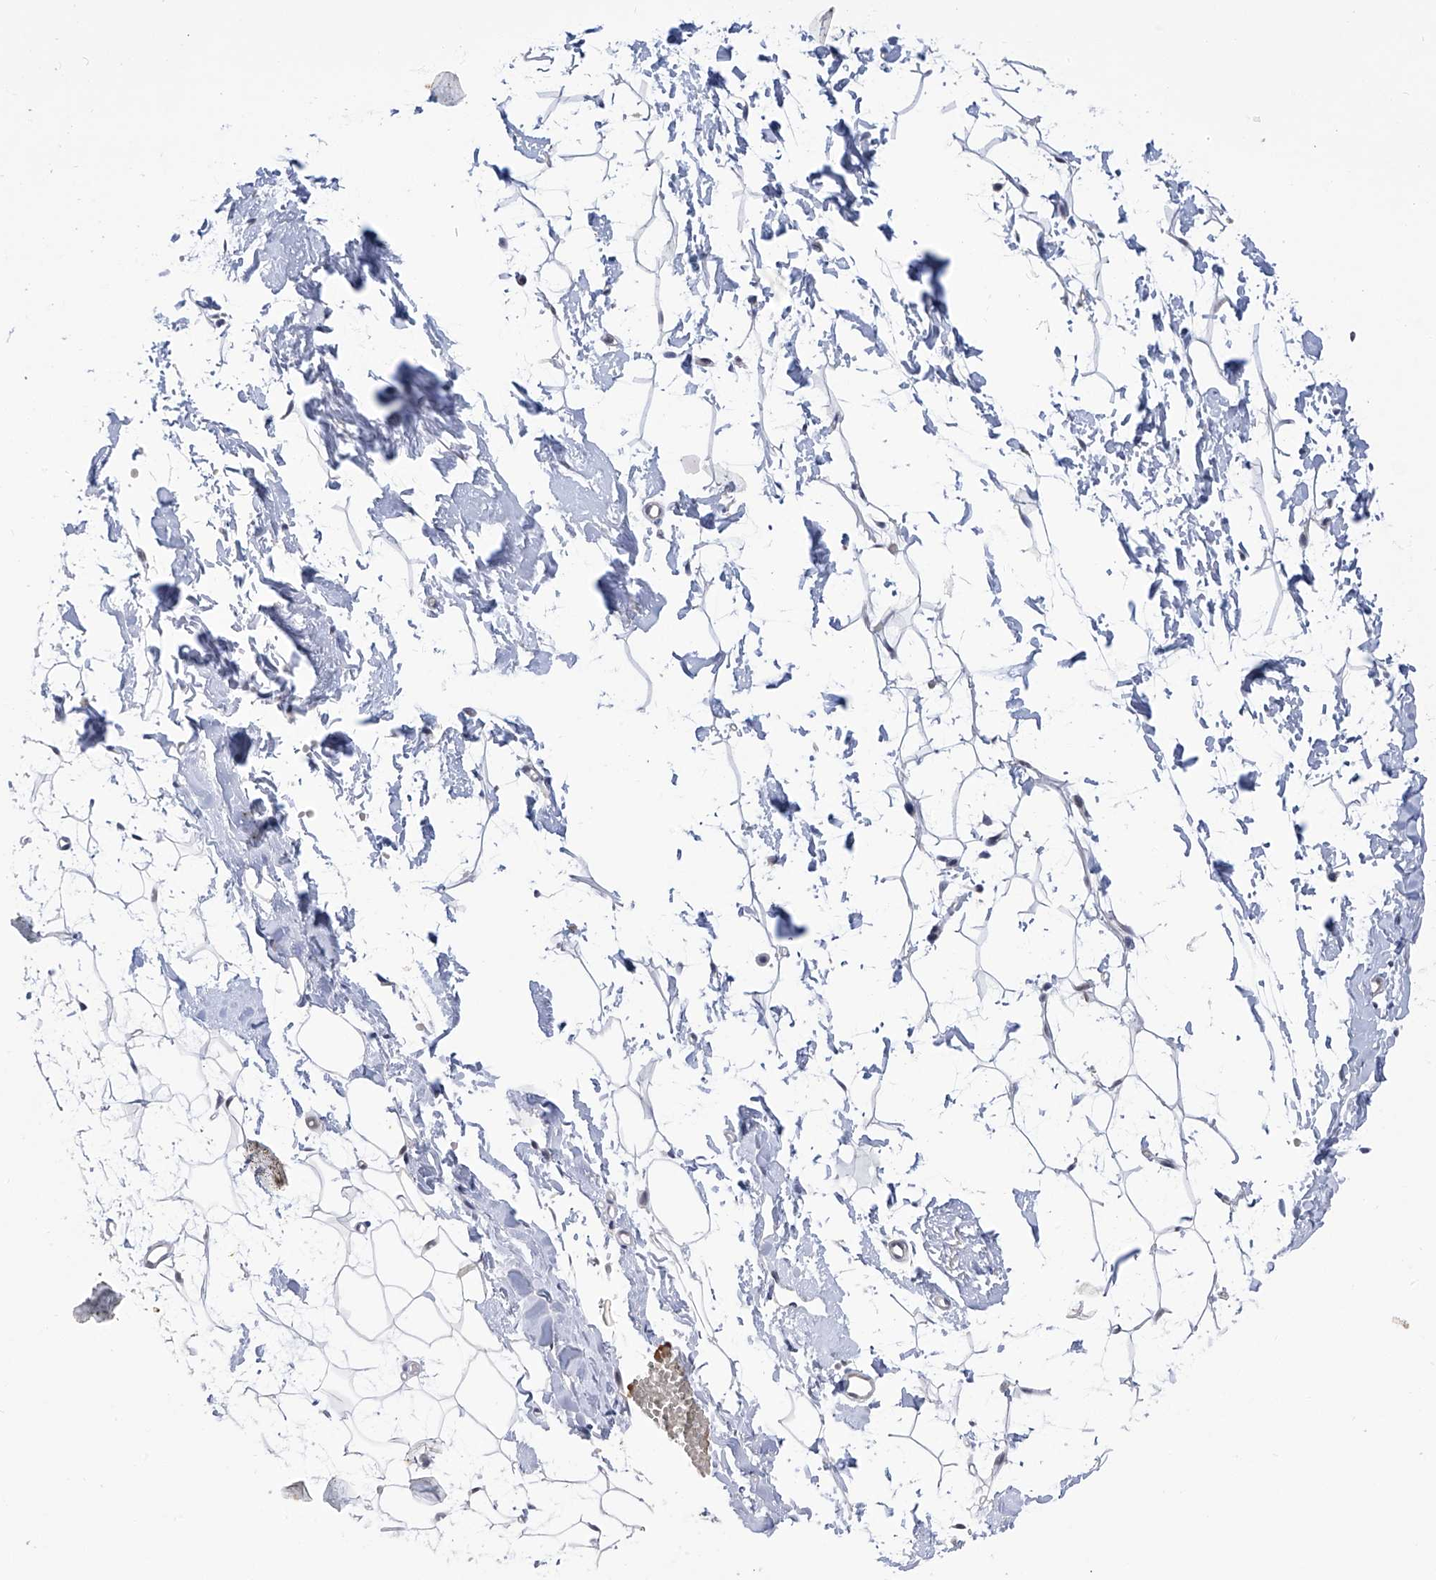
{"staining": {"intensity": "negative", "quantity": "none", "location": "none"}, "tissue": "adipose tissue", "cell_type": "Adipocytes", "image_type": "normal", "snomed": [{"axis": "morphology", "description": "Normal tissue, NOS"}, {"axis": "topography", "description": "Breast"}], "caption": "High power microscopy photomicrograph of an immunohistochemistry (IHC) micrograph of normal adipose tissue, revealing no significant staining in adipocytes.", "gene": "PHF20", "patient": {"sex": "female", "age": 23}}